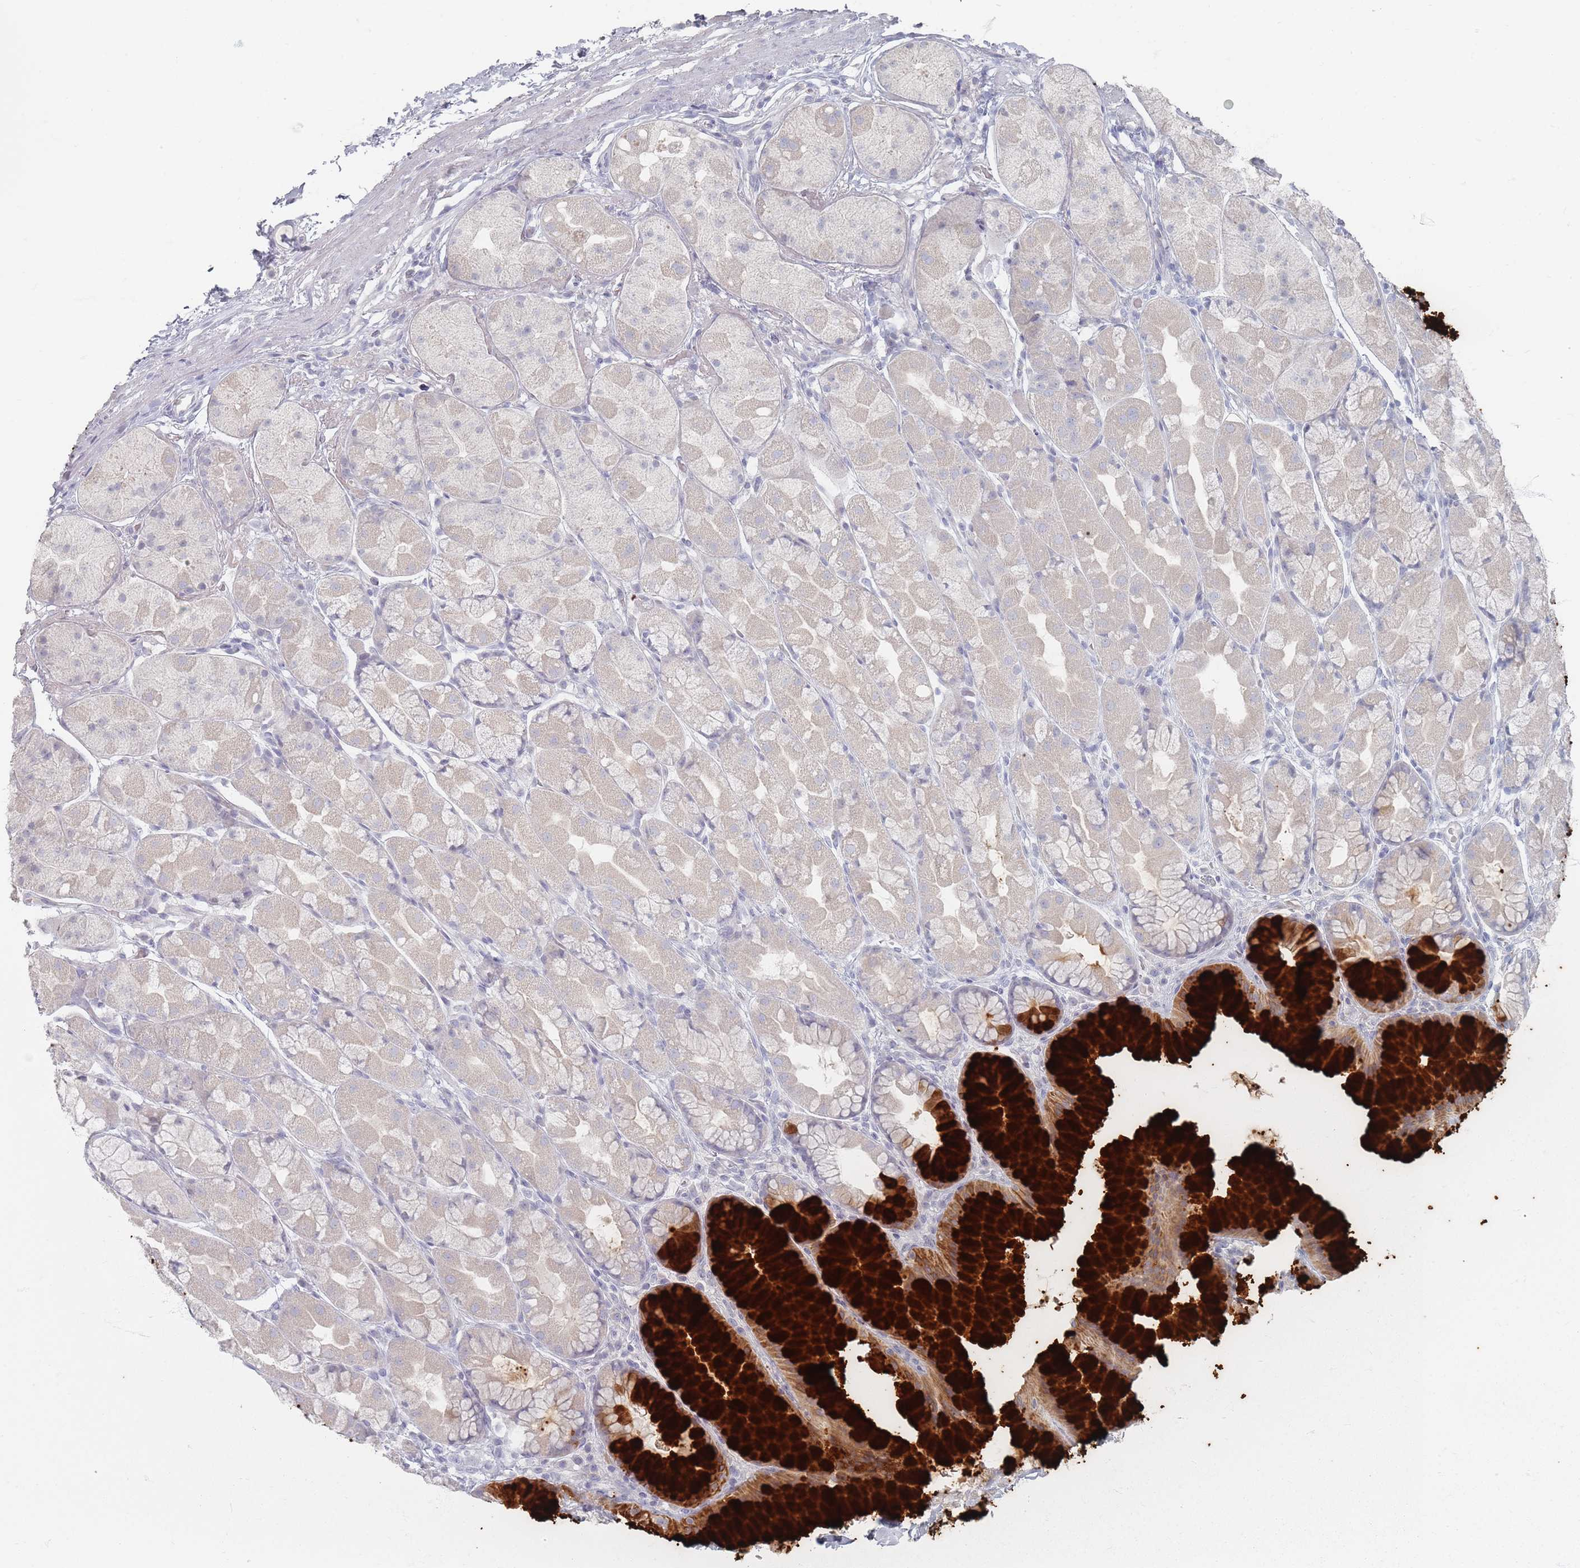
{"staining": {"intensity": "strong", "quantity": "<25%", "location": "cytoplasmic/membranous"}, "tissue": "stomach", "cell_type": "Glandular cells", "image_type": "normal", "snomed": [{"axis": "morphology", "description": "Normal tissue, NOS"}, {"axis": "topography", "description": "Stomach"}], "caption": "Protein expression by IHC demonstrates strong cytoplasmic/membranous expression in about <25% of glandular cells in normal stomach.", "gene": "CD37", "patient": {"sex": "male", "age": 57}}